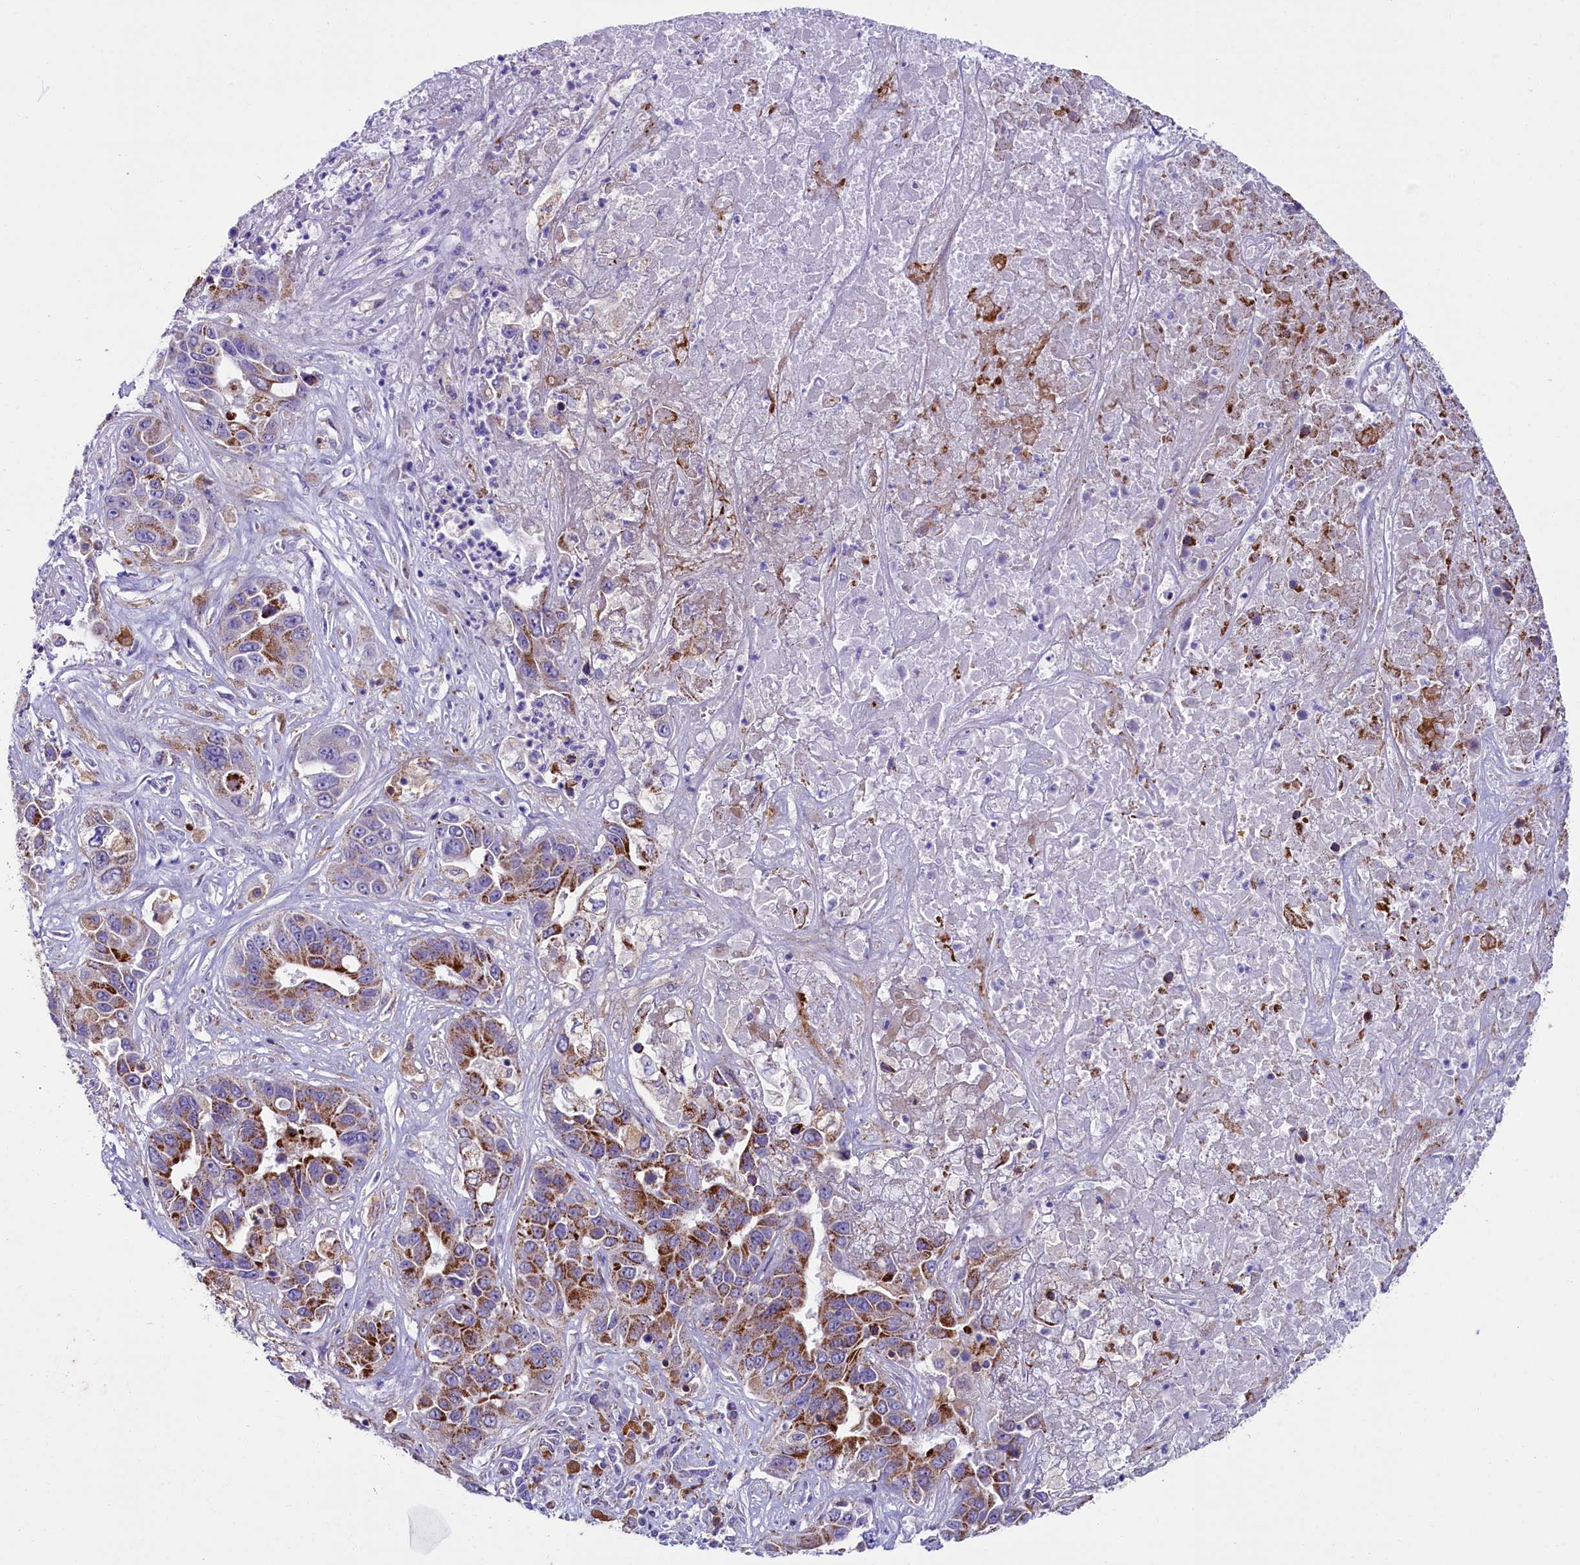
{"staining": {"intensity": "moderate", "quantity": "25%-75%", "location": "cytoplasmic/membranous"}, "tissue": "liver cancer", "cell_type": "Tumor cells", "image_type": "cancer", "snomed": [{"axis": "morphology", "description": "Cholangiocarcinoma"}, {"axis": "topography", "description": "Liver"}], "caption": "This is a photomicrograph of immunohistochemistry (IHC) staining of liver cancer (cholangiocarcinoma), which shows moderate expression in the cytoplasmic/membranous of tumor cells.", "gene": "IL20RA", "patient": {"sex": "female", "age": 52}}